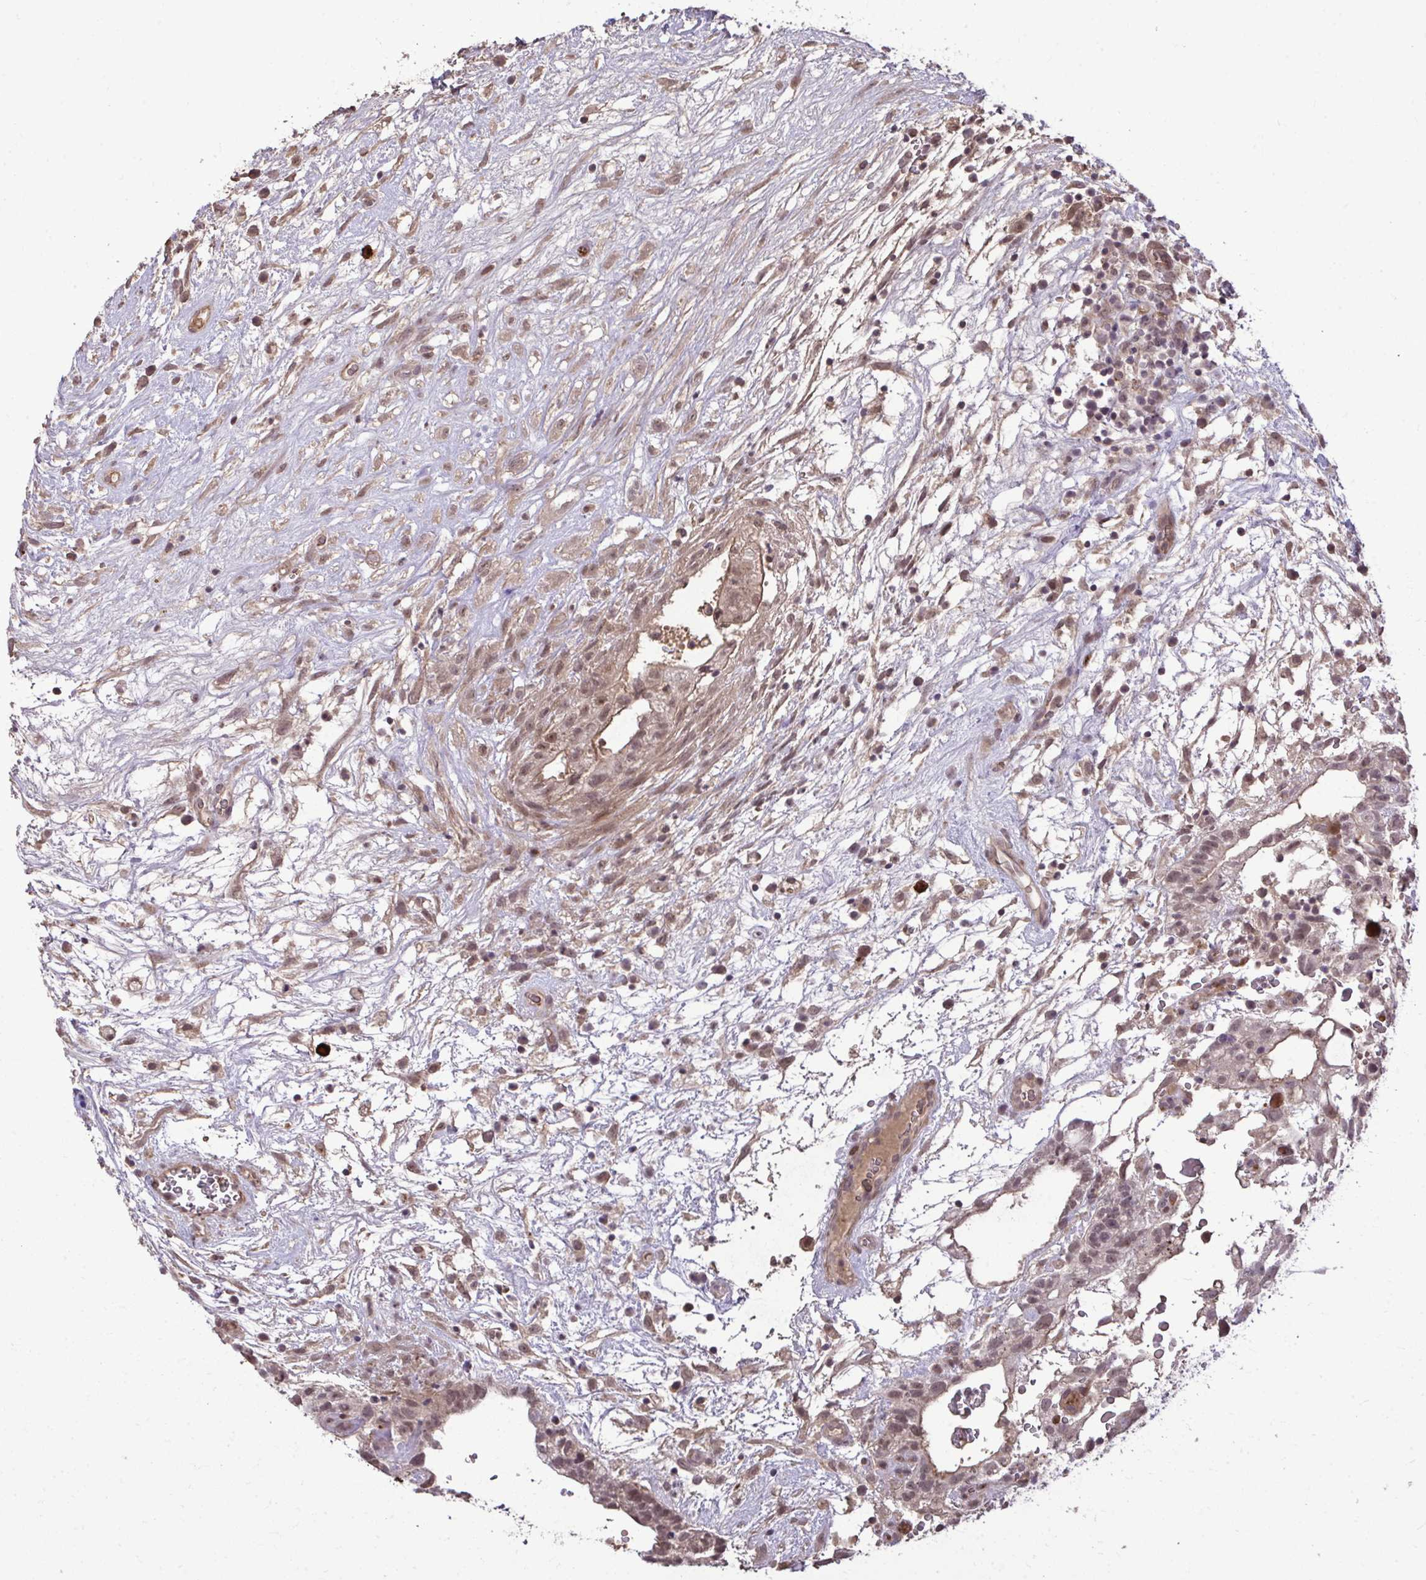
{"staining": {"intensity": "moderate", "quantity": ">75%", "location": "nuclear"}, "tissue": "testis cancer", "cell_type": "Tumor cells", "image_type": "cancer", "snomed": [{"axis": "morphology", "description": "Normal tissue, NOS"}, {"axis": "morphology", "description": "Carcinoma, Embryonal, NOS"}, {"axis": "topography", "description": "Testis"}], "caption": "Immunohistochemical staining of human testis cancer demonstrates medium levels of moderate nuclear positivity in approximately >75% of tumor cells.", "gene": "ZSCAN9", "patient": {"sex": "male", "age": 32}}